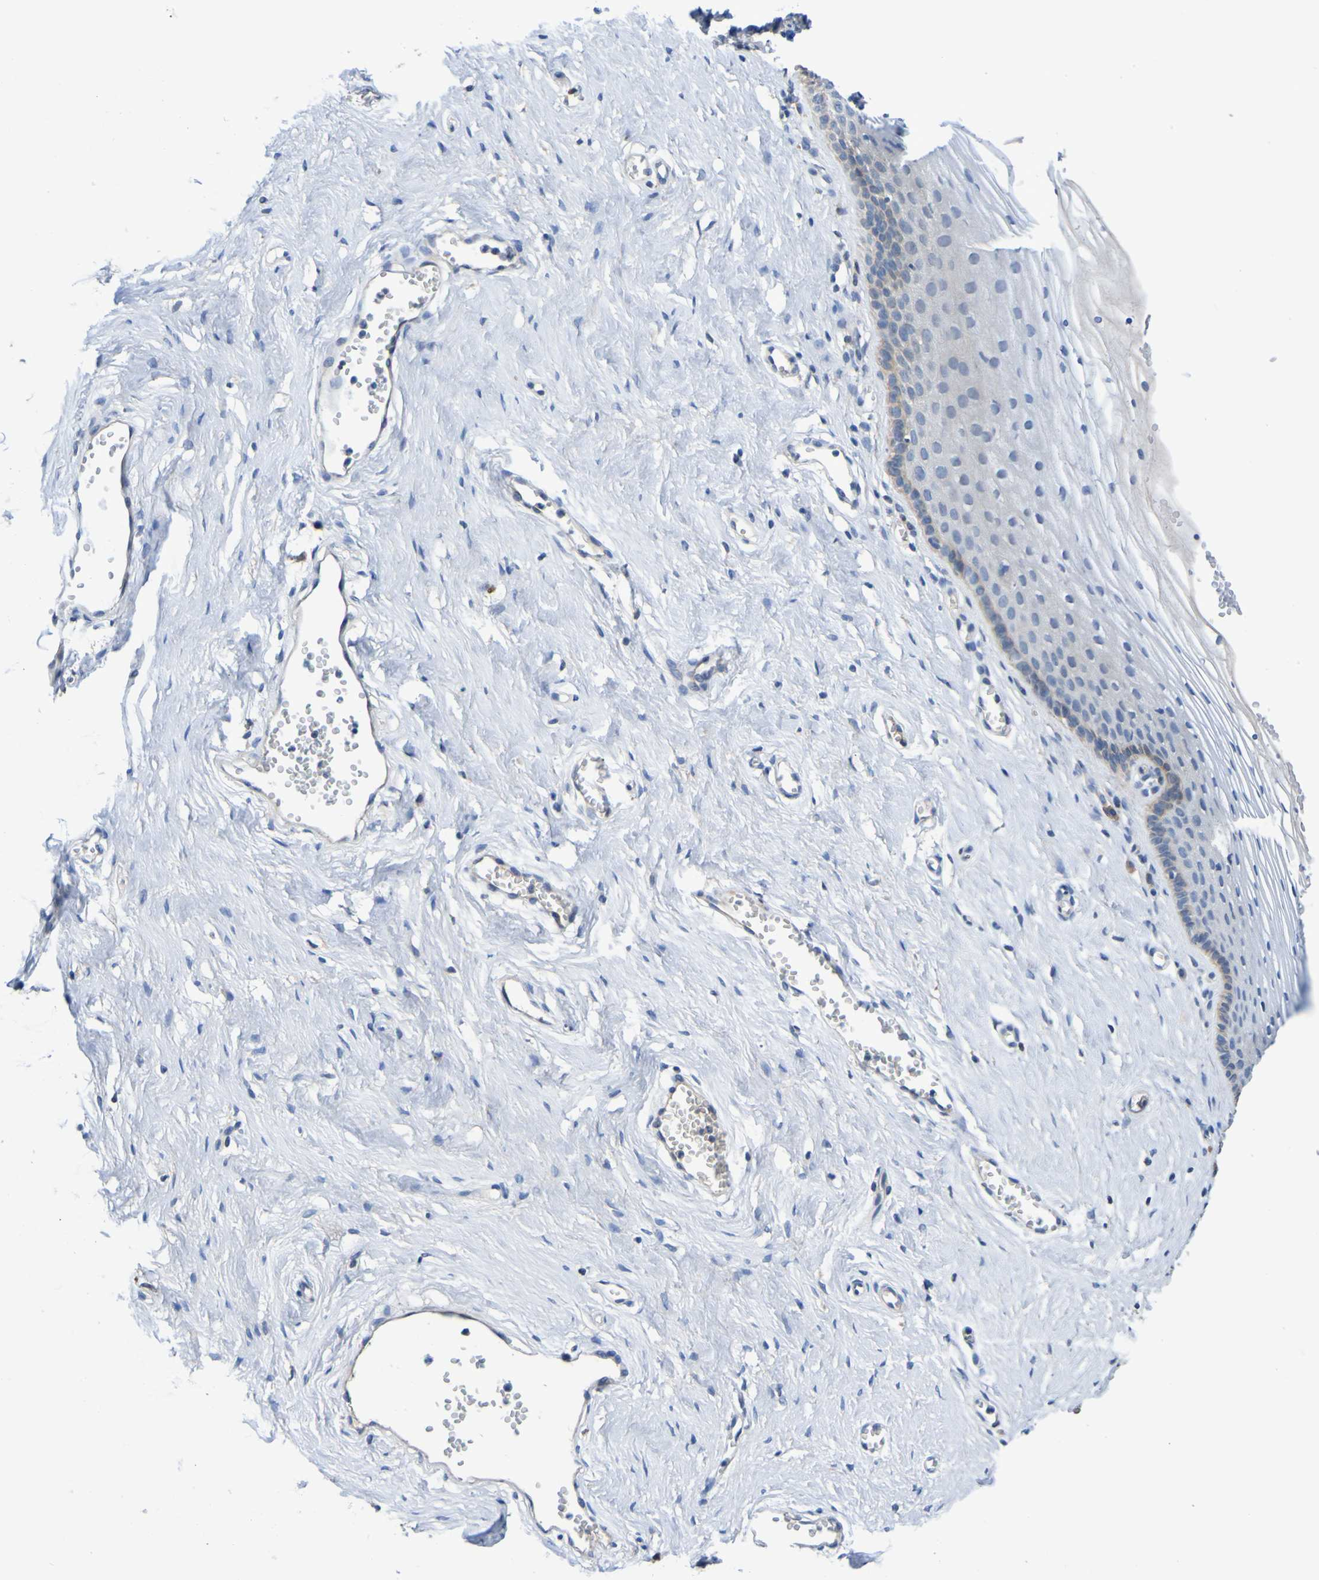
{"staining": {"intensity": "weak", "quantity": "<25%", "location": "cytoplasmic/membranous"}, "tissue": "vagina", "cell_type": "Squamous epithelial cells", "image_type": "normal", "snomed": [{"axis": "morphology", "description": "Normal tissue, NOS"}, {"axis": "topography", "description": "Vagina"}], "caption": "Squamous epithelial cells are negative for protein expression in benign human vagina. (Brightfield microscopy of DAB immunohistochemistry at high magnification).", "gene": "METAP2", "patient": {"sex": "female", "age": 32}}